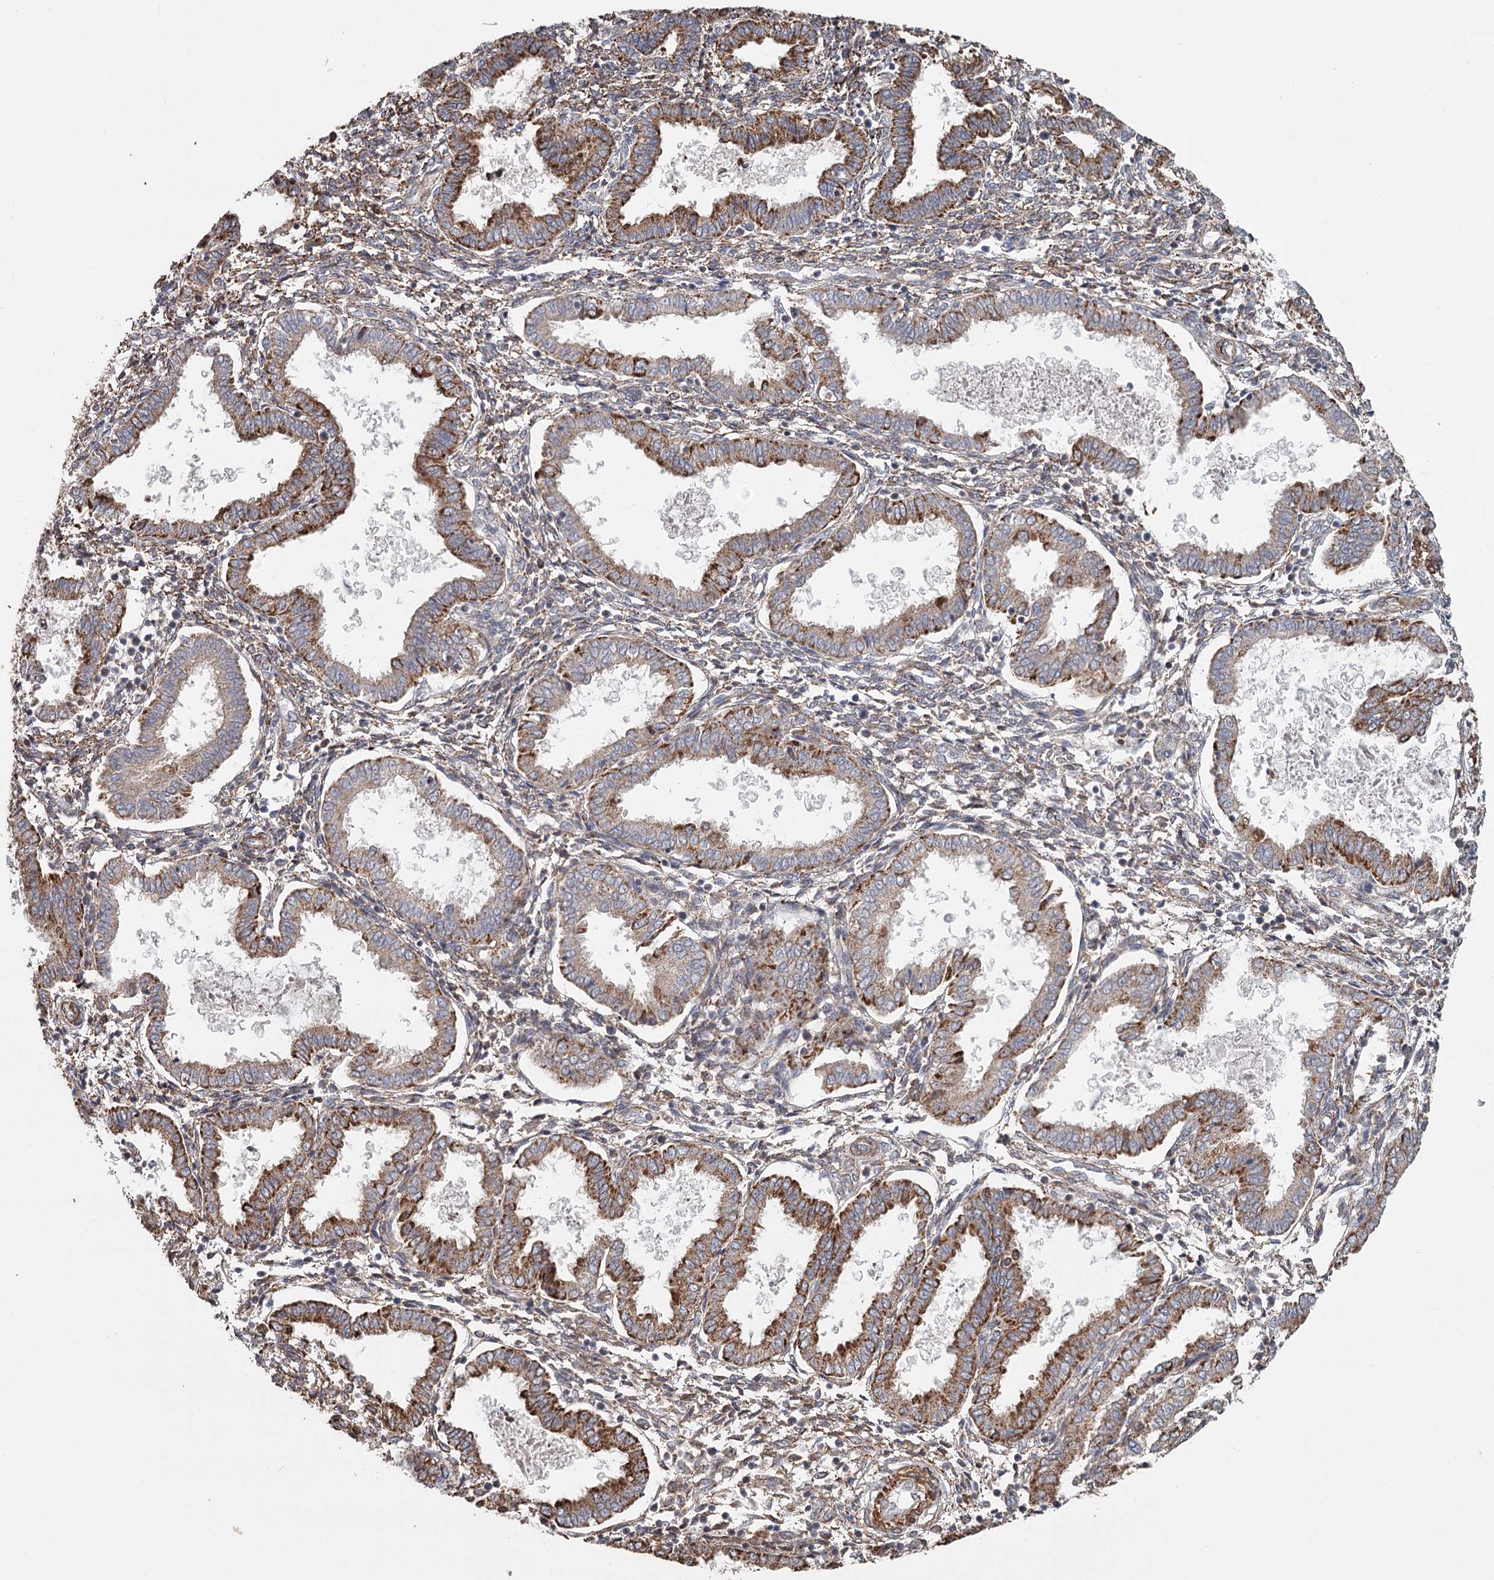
{"staining": {"intensity": "weak", "quantity": "25%-75%", "location": "cytoplasmic/membranous"}, "tissue": "endometrium", "cell_type": "Cells in endometrial stroma", "image_type": "normal", "snomed": [{"axis": "morphology", "description": "Normal tissue, NOS"}, {"axis": "topography", "description": "Endometrium"}], "caption": "A brown stain labels weak cytoplasmic/membranous positivity of a protein in cells in endometrial stroma of normal human endometrium. (Stains: DAB in brown, nuclei in blue, Microscopy: brightfield microscopy at high magnification).", "gene": "DHRS9", "patient": {"sex": "female", "age": 33}}